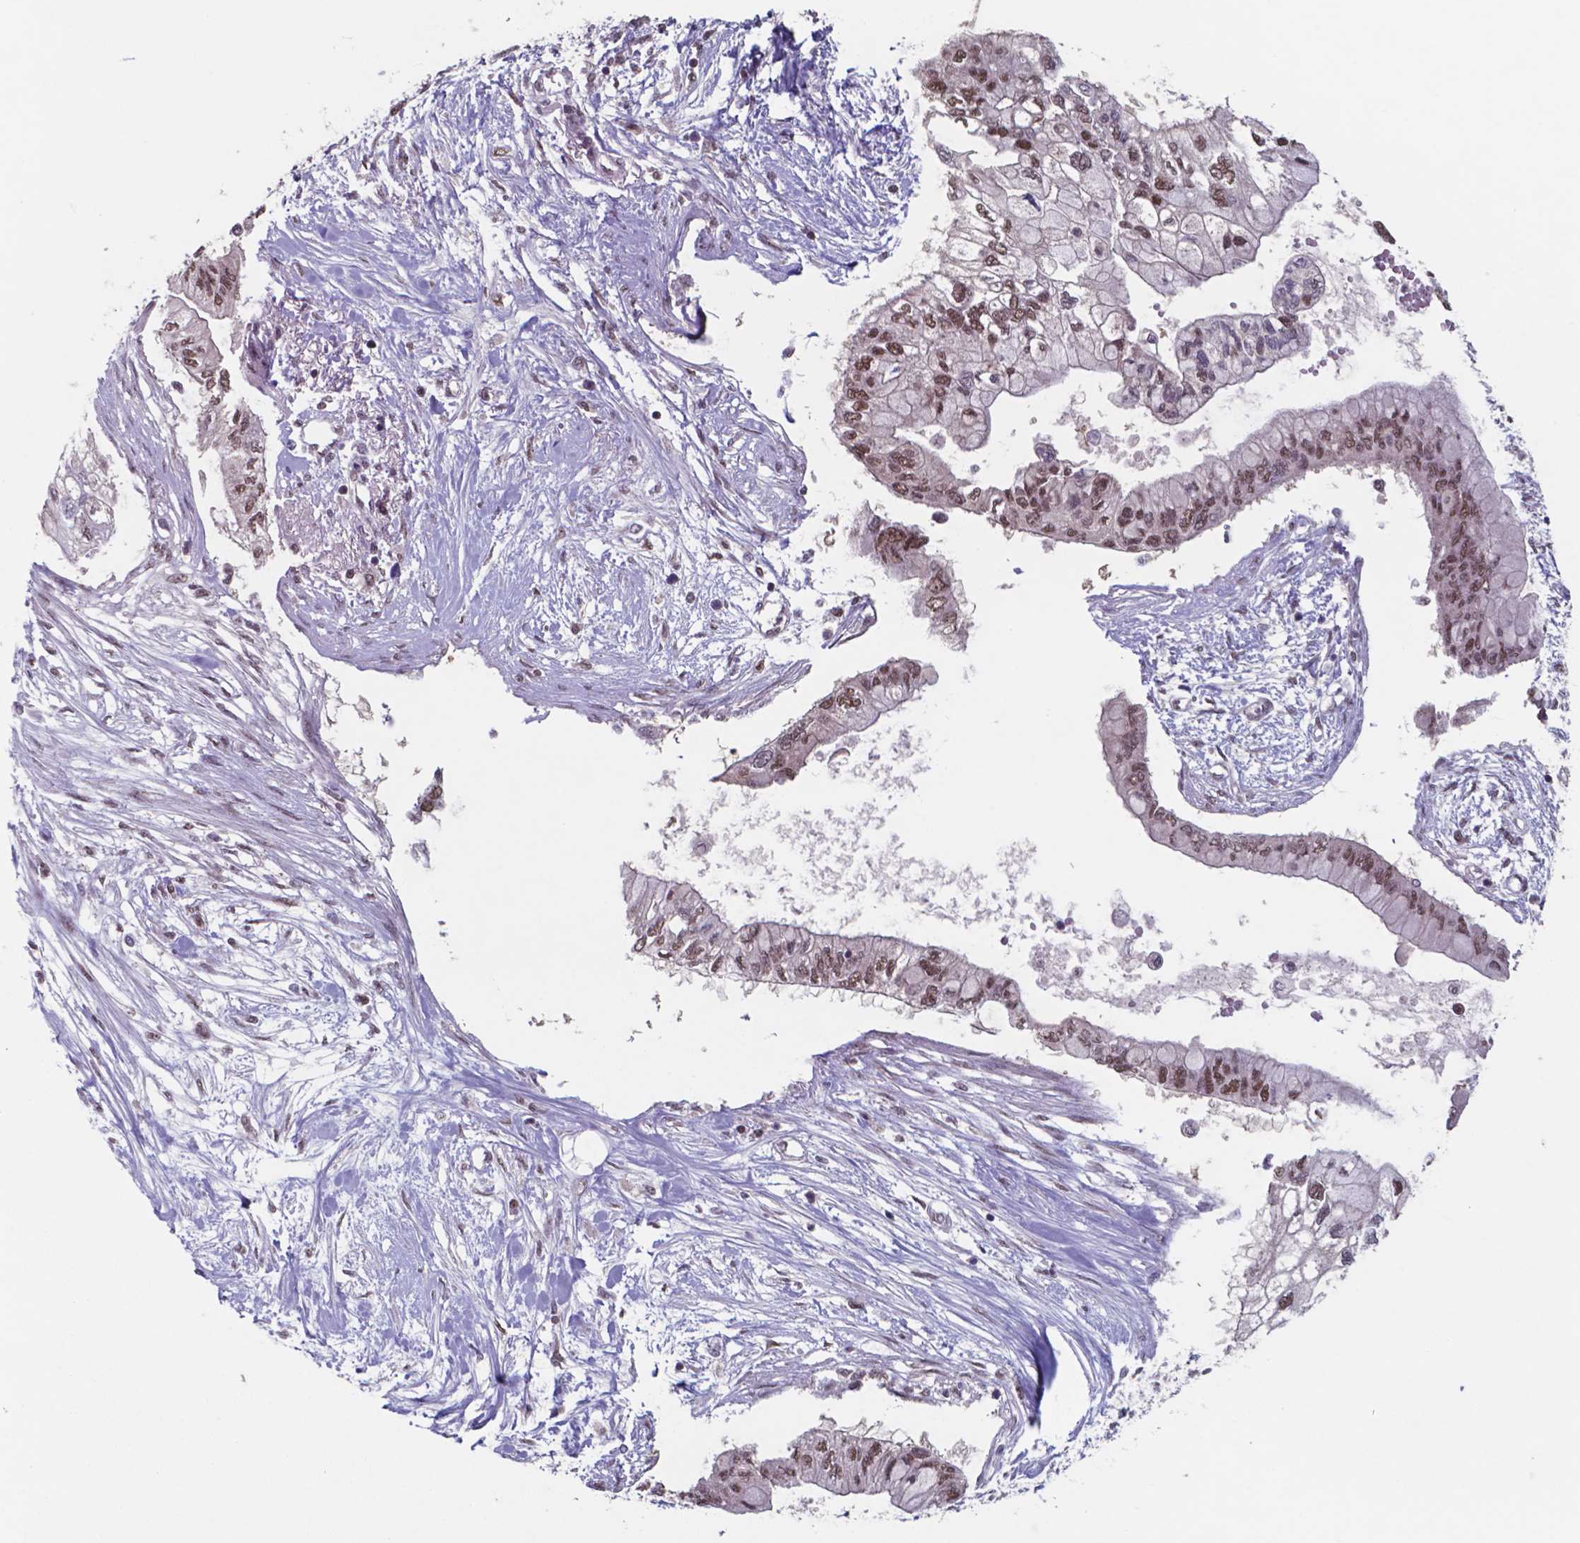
{"staining": {"intensity": "moderate", "quantity": ">75%", "location": "nuclear"}, "tissue": "pancreatic cancer", "cell_type": "Tumor cells", "image_type": "cancer", "snomed": [{"axis": "morphology", "description": "Adenocarcinoma, NOS"}, {"axis": "topography", "description": "Pancreas"}], "caption": "The micrograph displays immunohistochemical staining of adenocarcinoma (pancreatic). There is moderate nuclear staining is identified in about >75% of tumor cells.", "gene": "UBA1", "patient": {"sex": "female", "age": 77}}